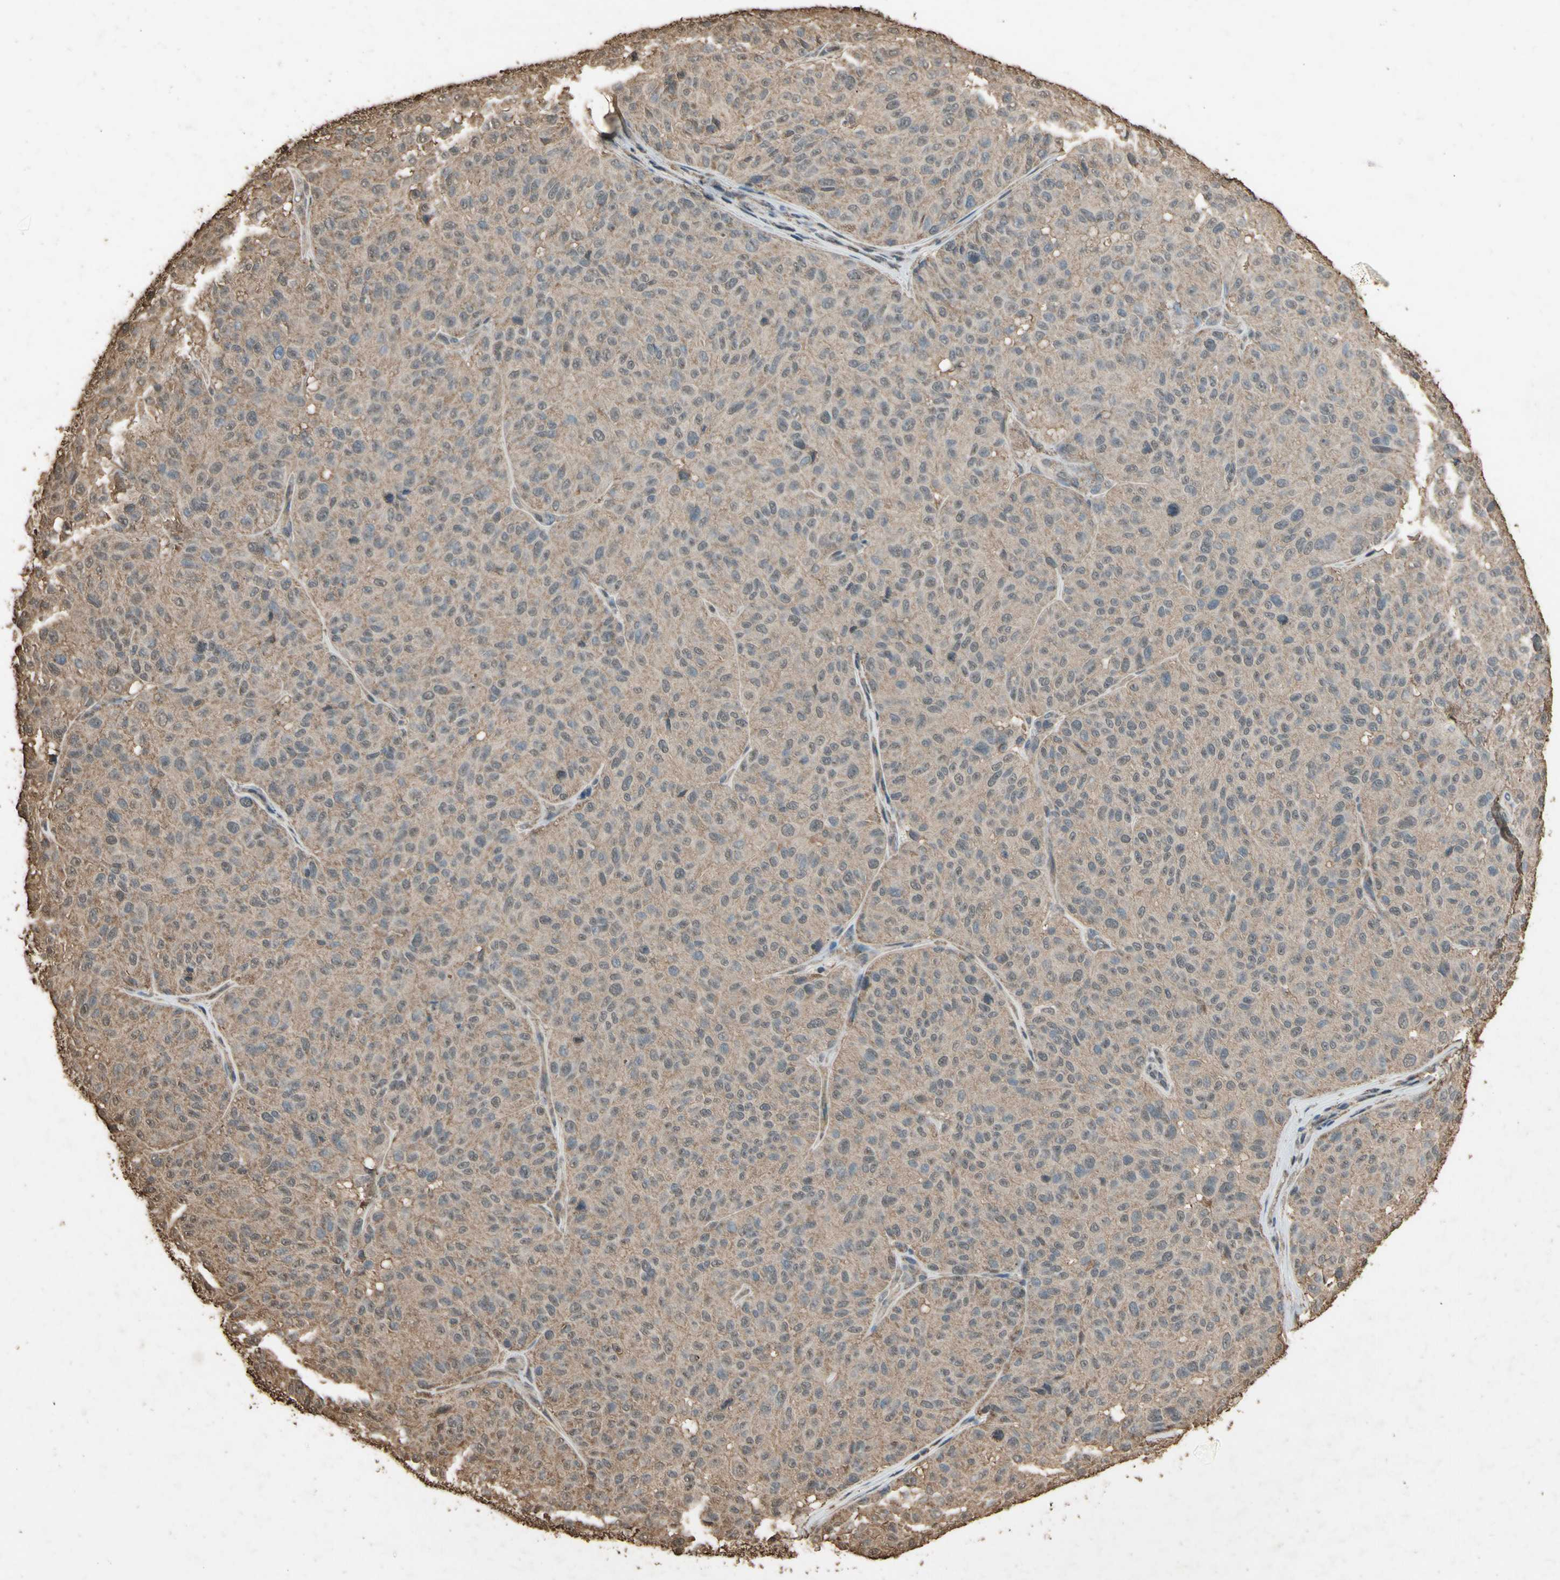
{"staining": {"intensity": "weak", "quantity": ">75%", "location": "cytoplasmic/membranous"}, "tissue": "melanoma", "cell_type": "Tumor cells", "image_type": "cancer", "snomed": [{"axis": "morphology", "description": "Malignant melanoma, NOS"}, {"axis": "topography", "description": "Skin"}], "caption": "Melanoma tissue reveals weak cytoplasmic/membranous expression in about >75% of tumor cells", "gene": "TNFSF13B", "patient": {"sex": "female", "age": 46}}